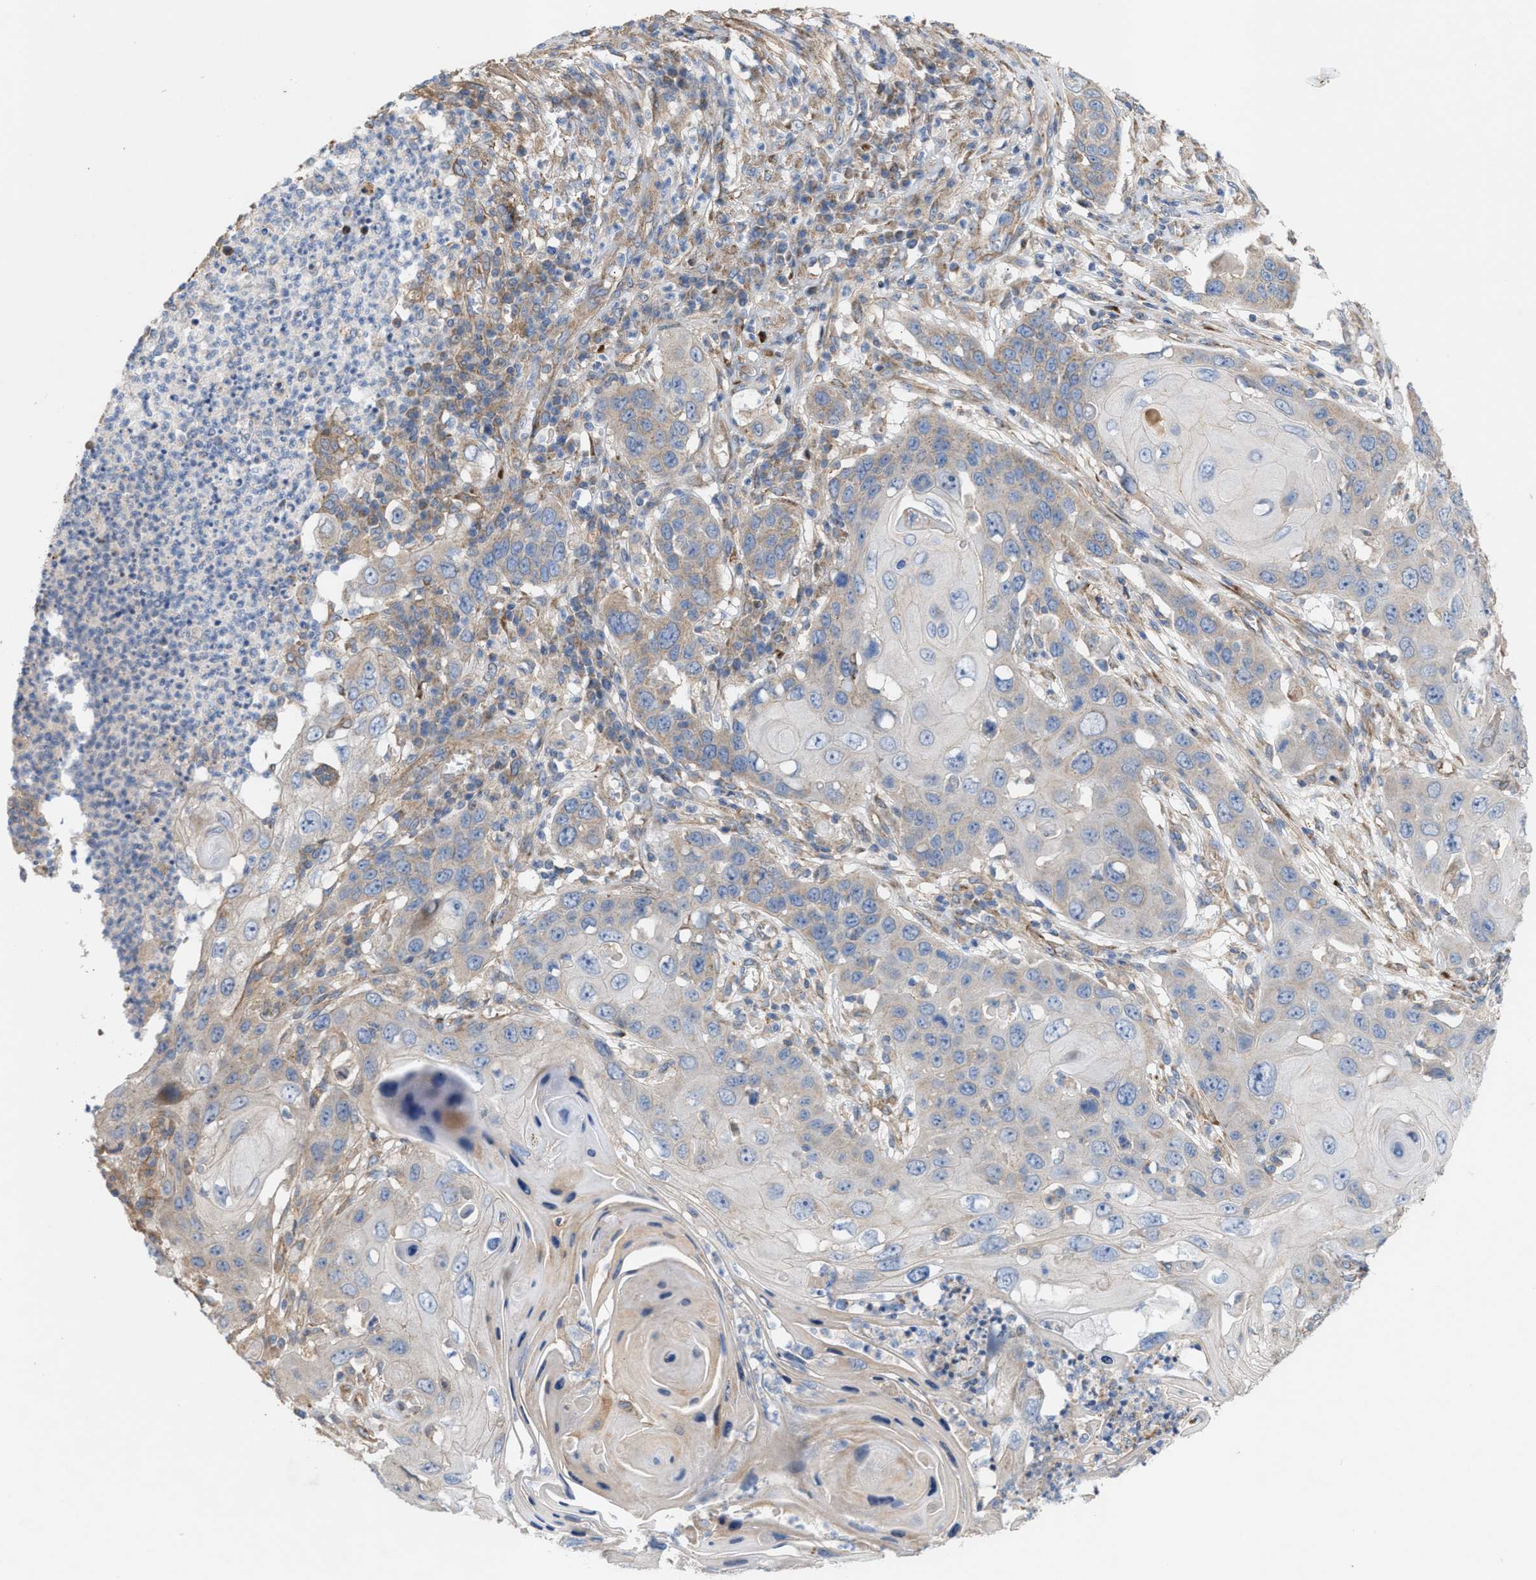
{"staining": {"intensity": "weak", "quantity": "<25%", "location": "cytoplasmic/membranous"}, "tissue": "skin cancer", "cell_type": "Tumor cells", "image_type": "cancer", "snomed": [{"axis": "morphology", "description": "Squamous cell carcinoma, NOS"}, {"axis": "topography", "description": "Skin"}], "caption": "The micrograph reveals no staining of tumor cells in squamous cell carcinoma (skin). (IHC, brightfield microscopy, high magnification).", "gene": "OXSM", "patient": {"sex": "male", "age": 55}}